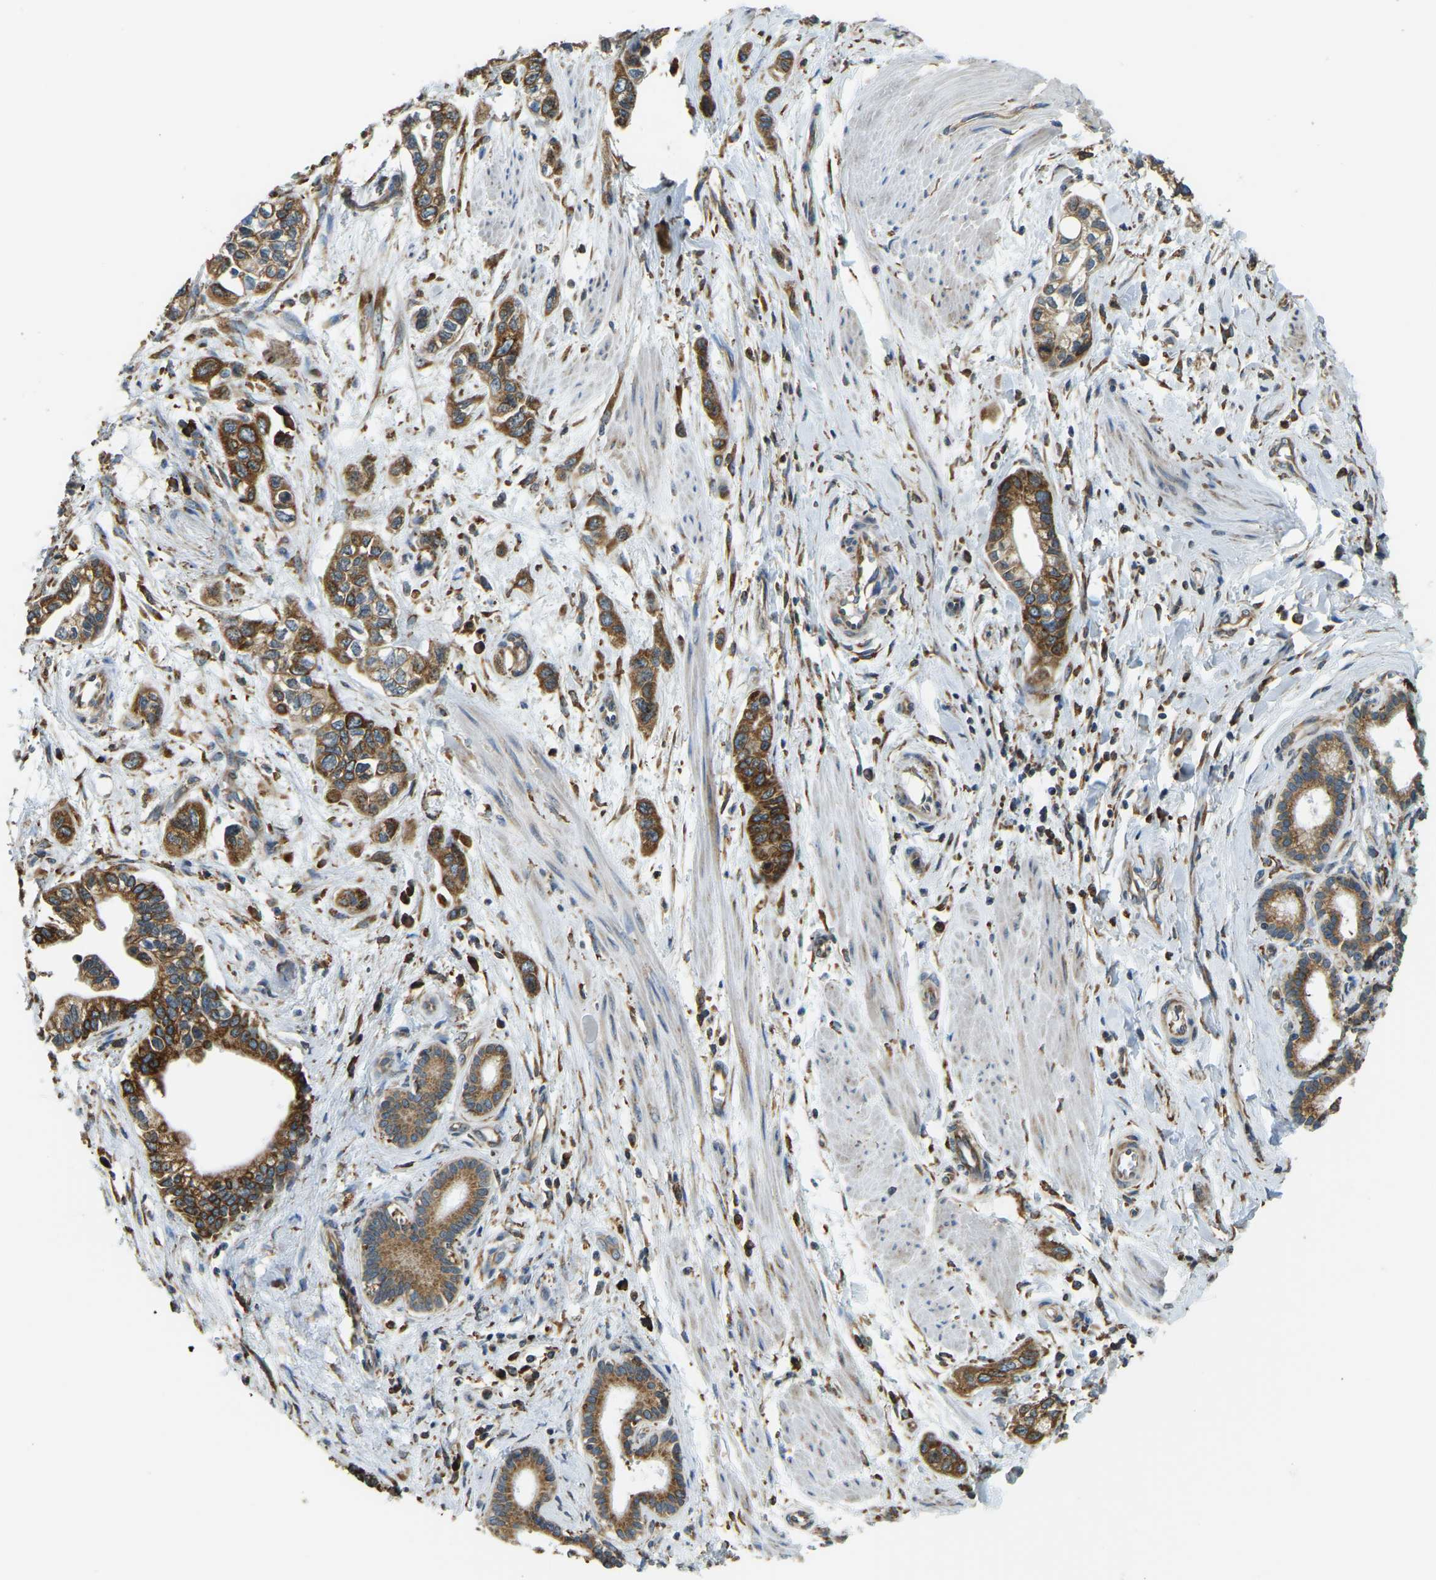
{"staining": {"intensity": "strong", "quantity": ">75%", "location": "cytoplasmic/membranous"}, "tissue": "pancreatic cancer", "cell_type": "Tumor cells", "image_type": "cancer", "snomed": [{"axis": "morphology", "description": "Adenocarcinoma, NOS"}, {"axis": "topography", "description": "Pancreas"}], "caption": "IHC image of neoplastic tissue: human pancreatic cancer stained using immunohistochemistry shows high levels of strong protein expression localized specifically in the cytoplasmic/membranous of tumor cells, appearing as a cytoplasmic/membranous brown color.", "gene": "RNF115", "patient": {"sex": "male", "age": 74}}